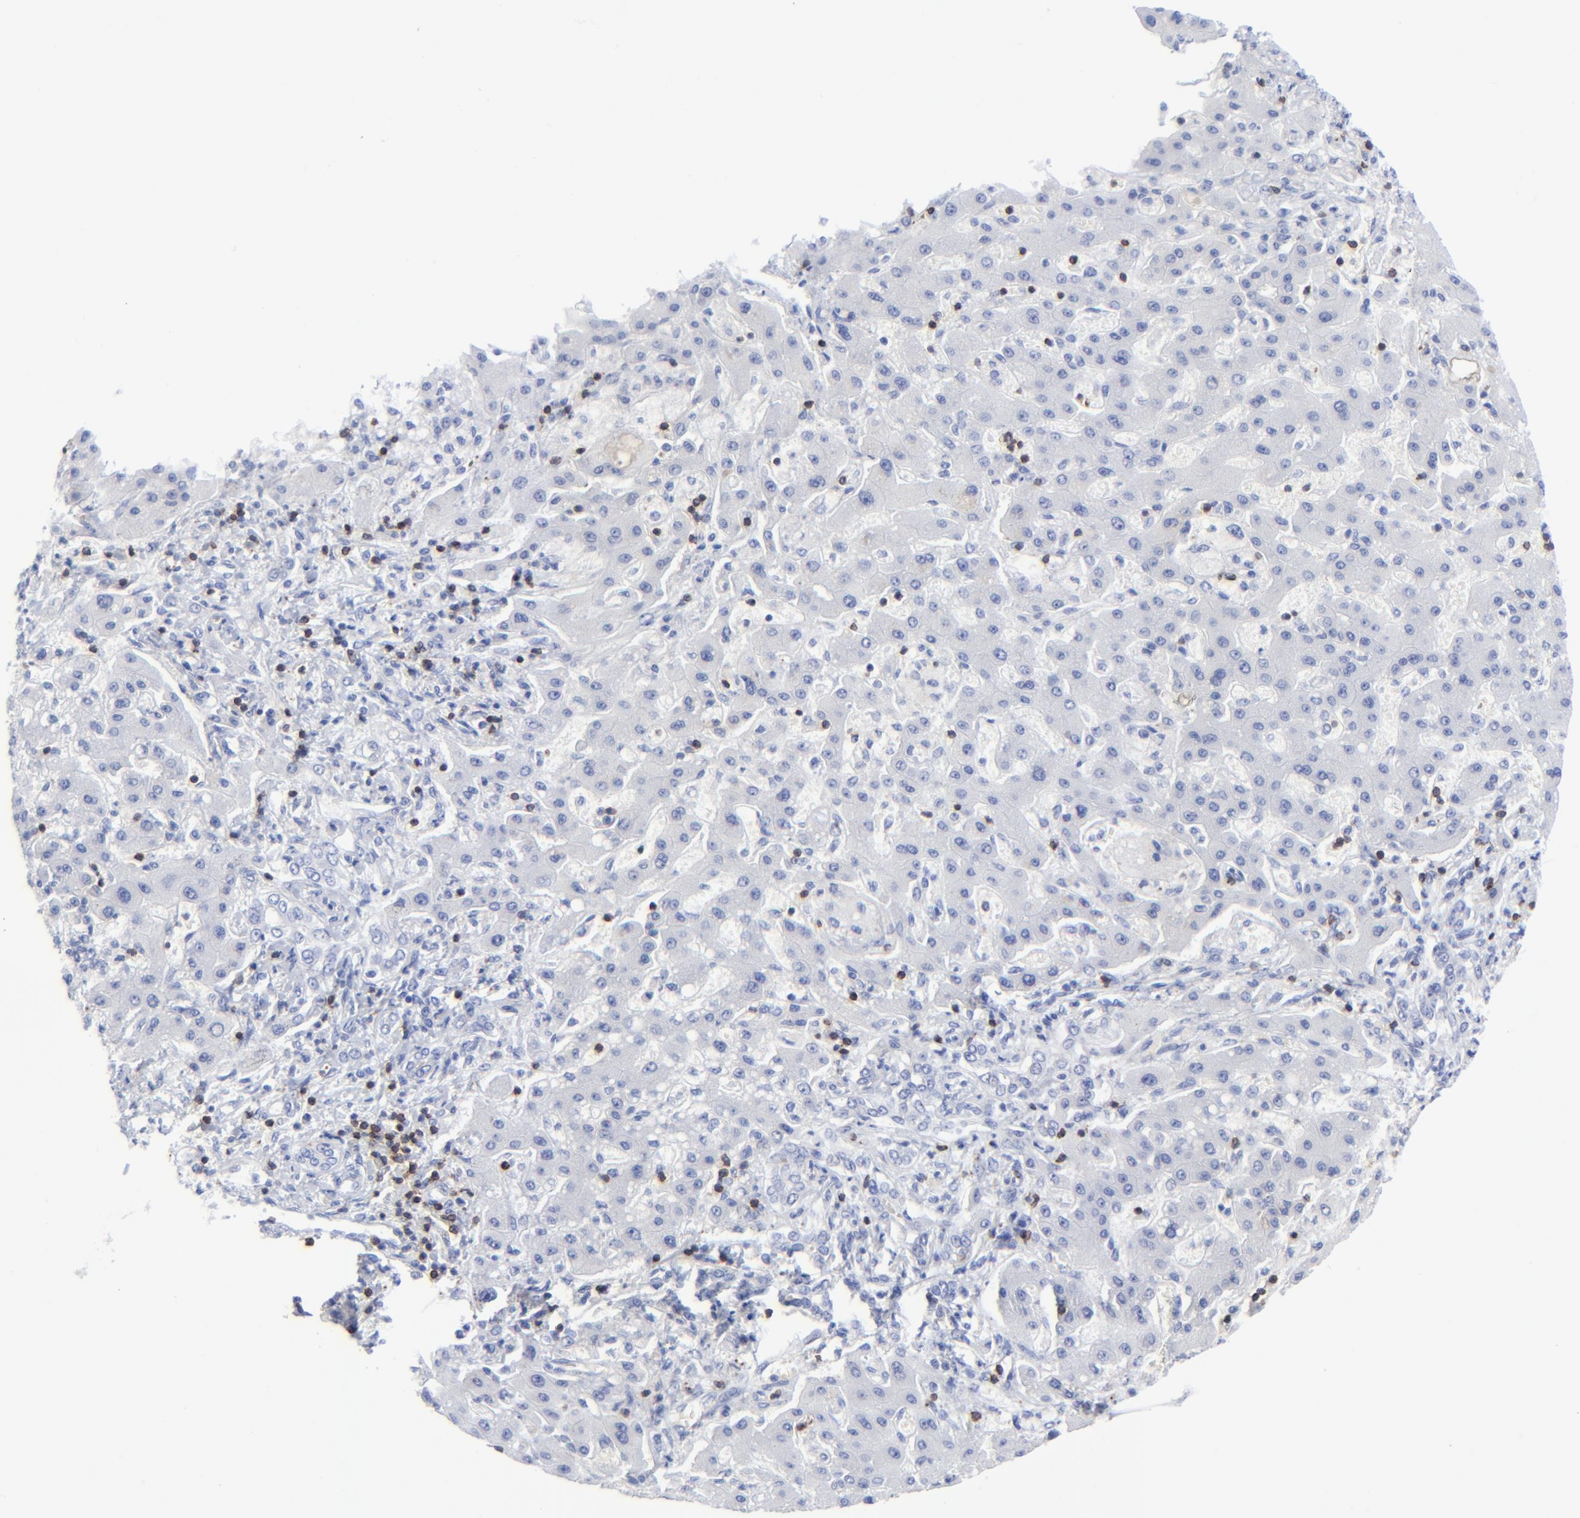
{"staining": {"intensity": "negative", "quantity": "none", "location": "none"}, "tissue": "liver cancer", "cell_type": "Tumor cells", "image_type": "cancer", "snomed": [{"axis": "morphology", "description": "Cholangiocarcinoma"}, {"axis": "topography", "description": "Liver"}], "caption": "Immunohistochemistry (IHC) image of cholangiocarcinoma (liver) stained for a protein (brown), which demonstrates no staining in tumor cells.", "gene": "LCK", "patient": {"sex": "male", "age": 50}}